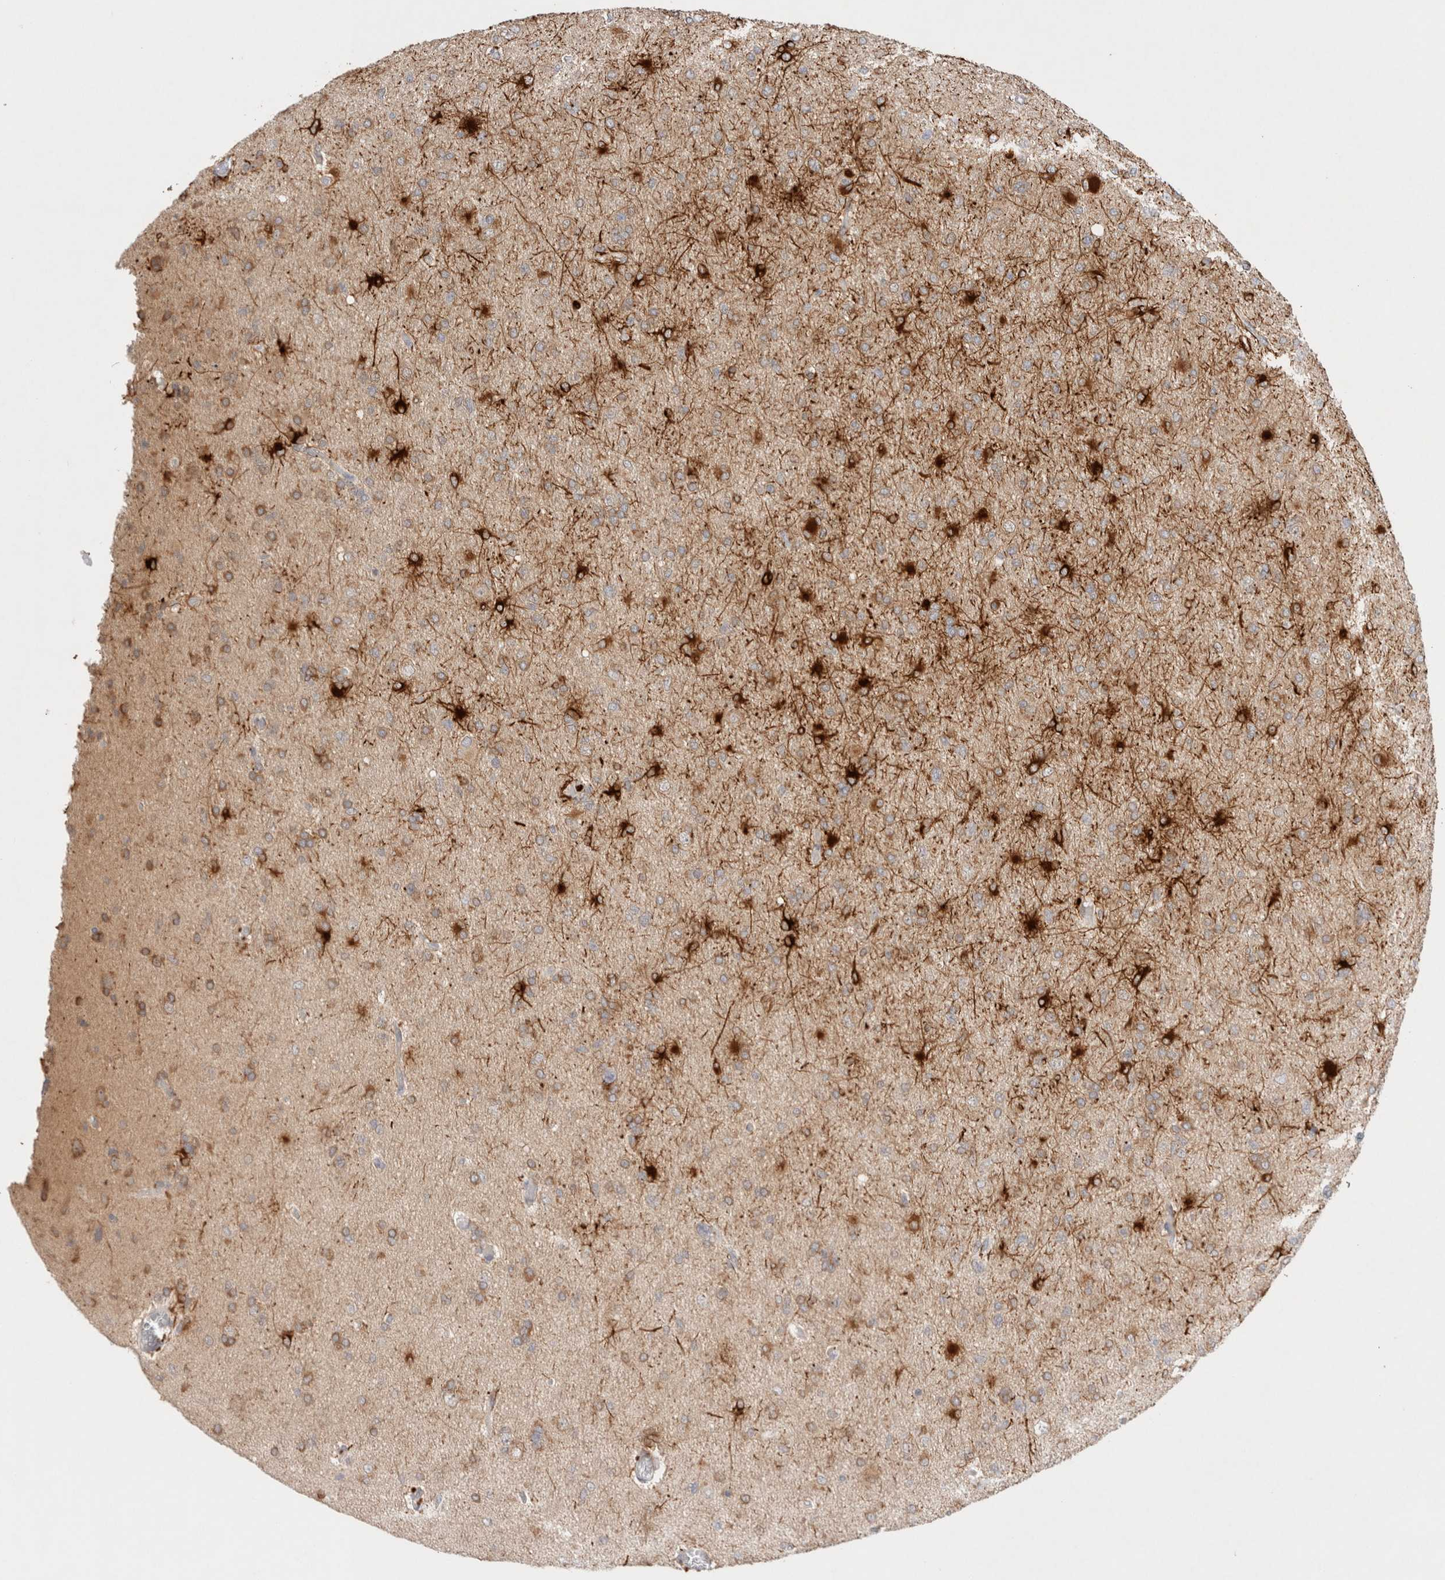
{"staining": {"intensity": "moderate", "quantity": "<25%", "location": "cytoplasmic/membranous"}, "tissue": "glioma", "cell_type": "Tumor cells", "image_type": "cancer", "snomed": [{"axis": "morphology", "description": "Glioma, malignant, High grade"}, {"axis": "topography", "description": "Cerebral cortex"}], "caption": "Immunohistochemistry (IHC) staining of high-grade glioma (malignant), which exhibits low levels of moderate cytoplasmic/membranous staining in approximately <25% of tumor cells indicating moderate cytoplasmic/membranous protein staining. The staining was performed using DAB (brown) for protein detection and nuclei were counterstained in hematoxylin (blue).", "gene": "ERI3", "patient": {"sex": "female", "age": 36}}